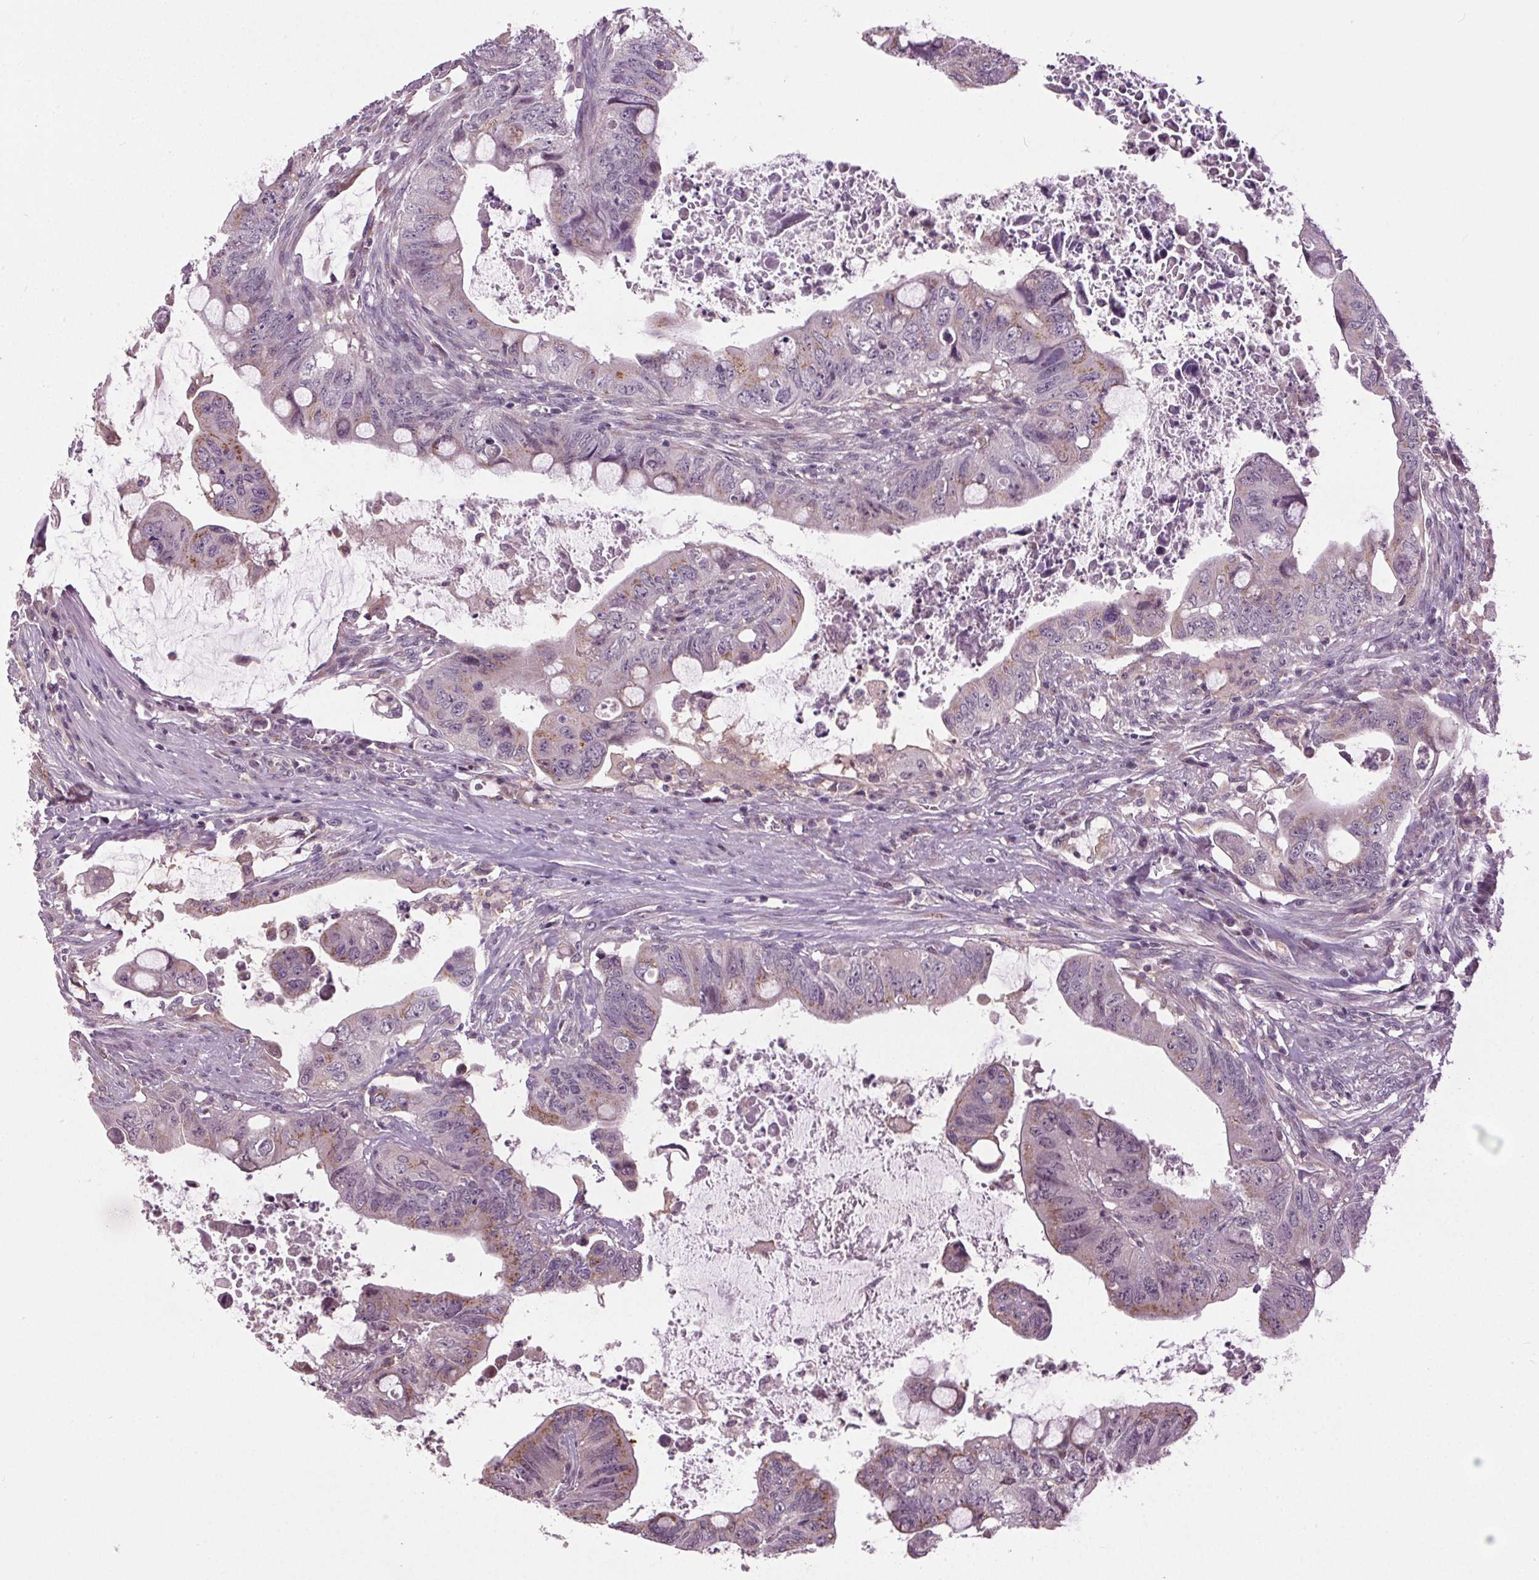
{"staining": {"intensity": "weak", "quantity": "<25%", "location": "cytoplasmic/membranous"}, "tissue": "colorectal cancer", "cell_type": "Tumor cells", "image_type": "cancer", "snomed": [{"axis": "morphology", "description": "Adenocarcinoma, NOS"}, {"axis": "topography", "description": "Colon"}], "caption": "An image of adenocarcinoma (colorectal) stained for a protein demonstrates no brown staining in tumor cells. (Stains: DAB (3,3'-diaminobenzidine) immunohistochemistry (IHC) with hematoxylin counter stain, Microscopy: brightfield microscopy at high magnification).", "gene": "BSDC1", "patient": {"sex": "male", "age": 57}}